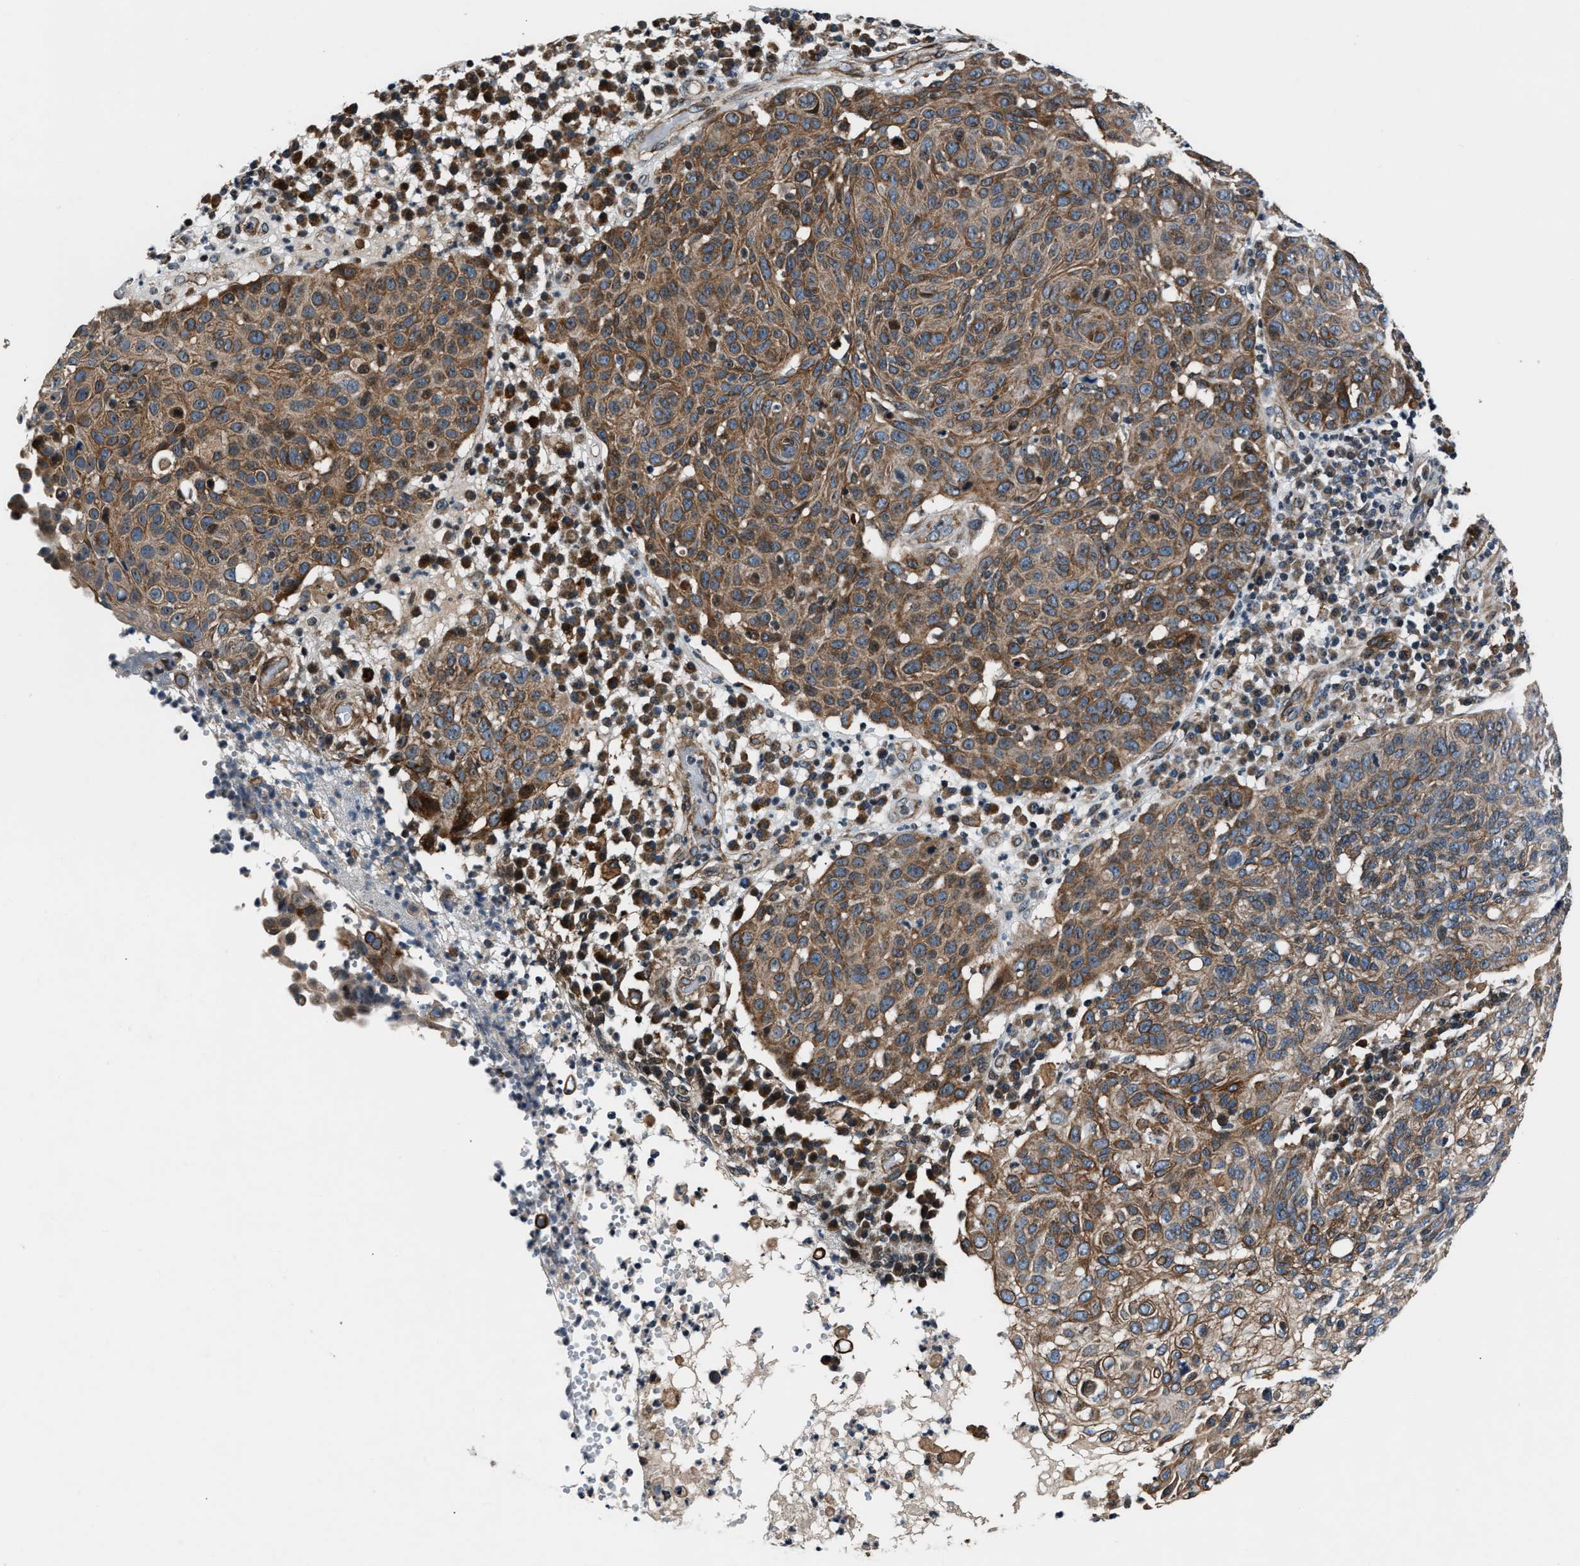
{"staining": {"intensity": "moderate", "quantity": ">75%", "location": "cytoplasmic/membranous"}, "tissue": "skin cancer", "cell_type": "Tumor cells", "image_type": "cancer", "snomed": [{"axis": "morphology", "description": "Squamous cell carcinoma in situ, NOS"}, {"axis": "morphology", "description": "Squamous cell carcinoma, NOS"}, {"axis": "topography", "description": "Skin"}], "caption": "Moderate cytoplasmic/membranous protein staining is present in about >75% of tumor cells in squamous cell carcinoma (skin). The protein of interest is stained brown, and the nuclei are stained in blue (DAB IHC with brightfield microscopy, high magnification).", "gene": "DYNC2I1", "patient": {"sex": "male", "age": 93}}